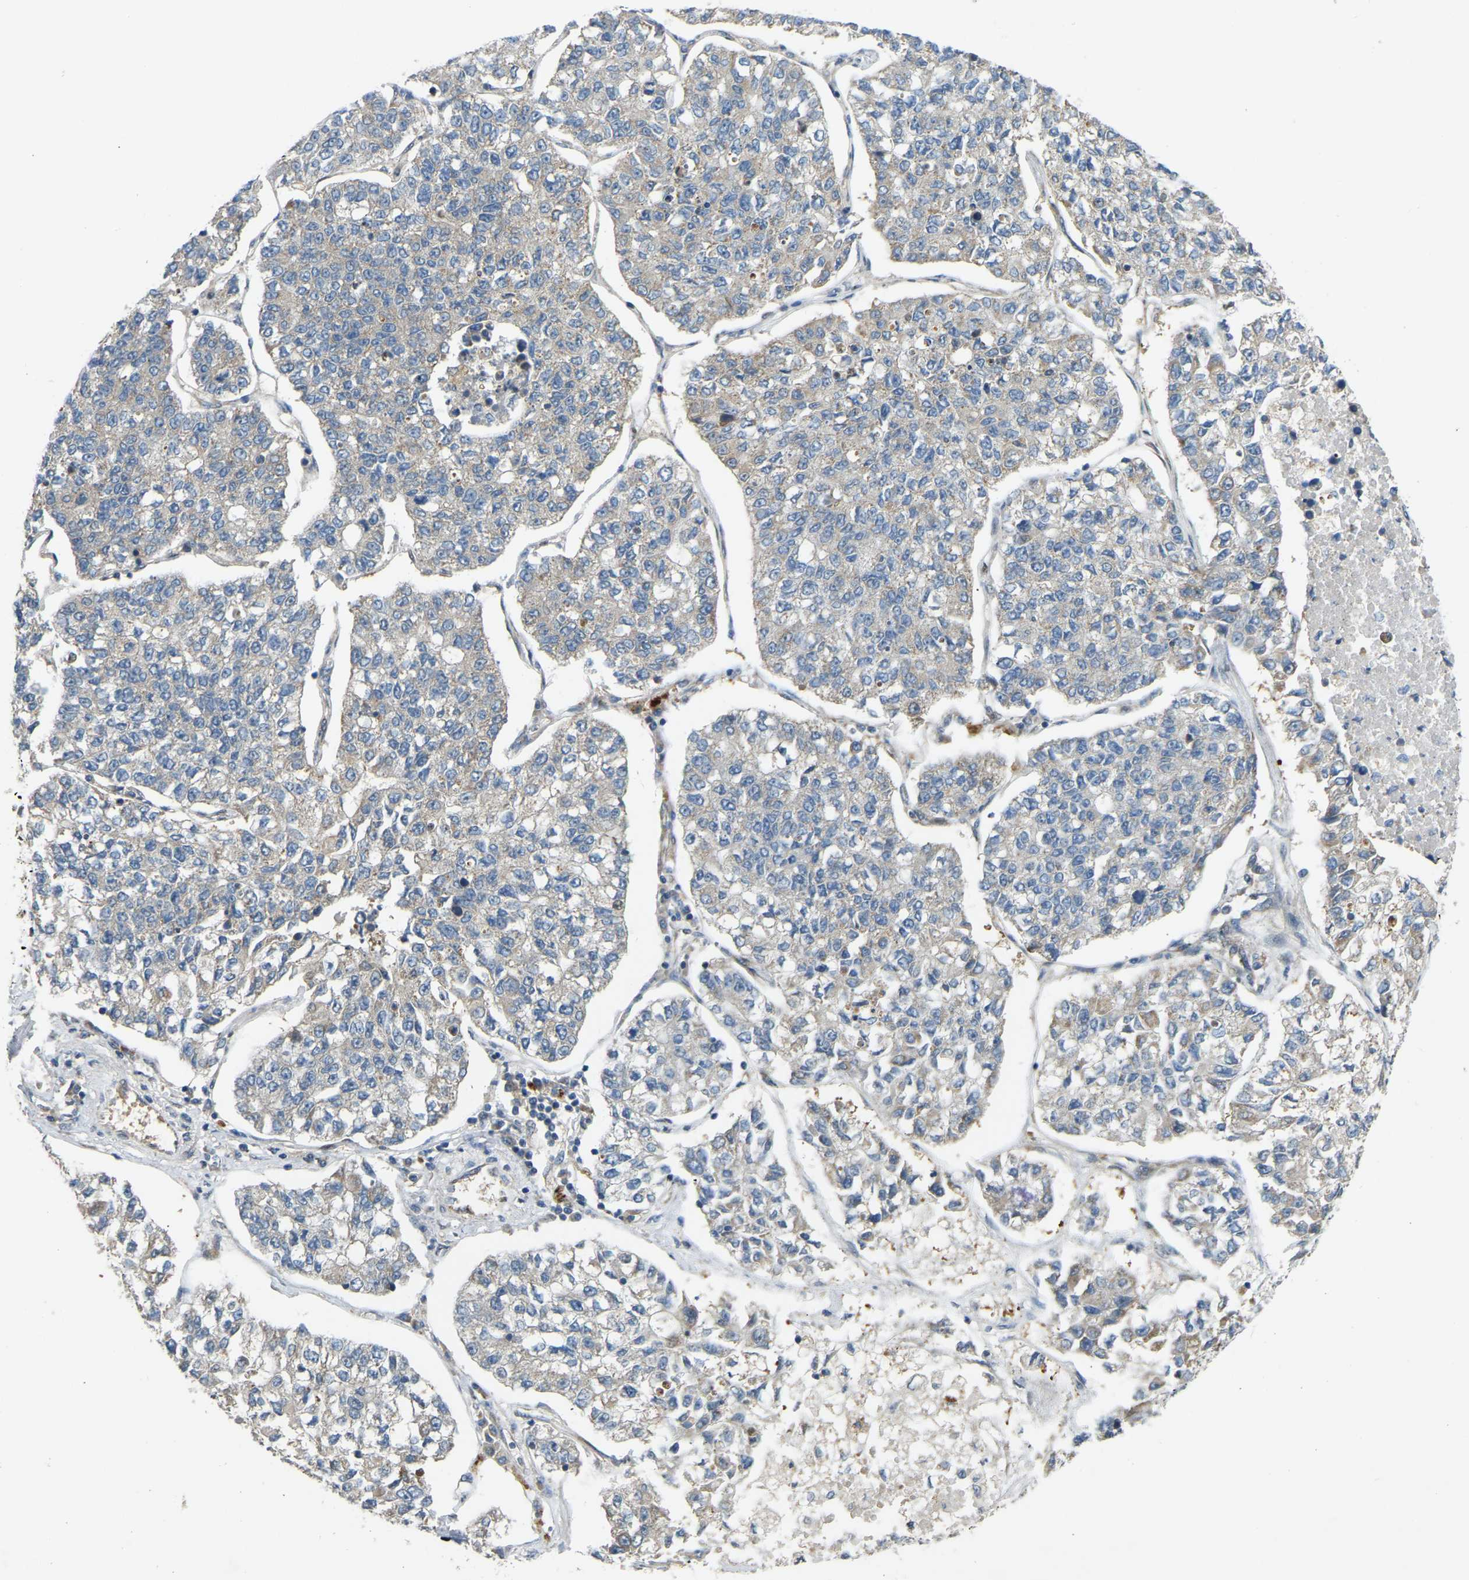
{"staining": {"intensity": "weak", "quantity": "25%-75%", "location": "cytoplasmic/membranous"}, "tissue": "lung cancer", "cell_type": "Tumor cells", "image_type": "cancer", "snomed": [{"axis": "morphology", "description": "Adenocarcinoma, NOS"}, {"axis": "topography", "description": "Lung"}], "caption": "Lung cancer stained with a protein marker exhibits weak staining in tumor cells.", "gene": "C21orf91", "patient": {"sex": "male", "age": 49}}